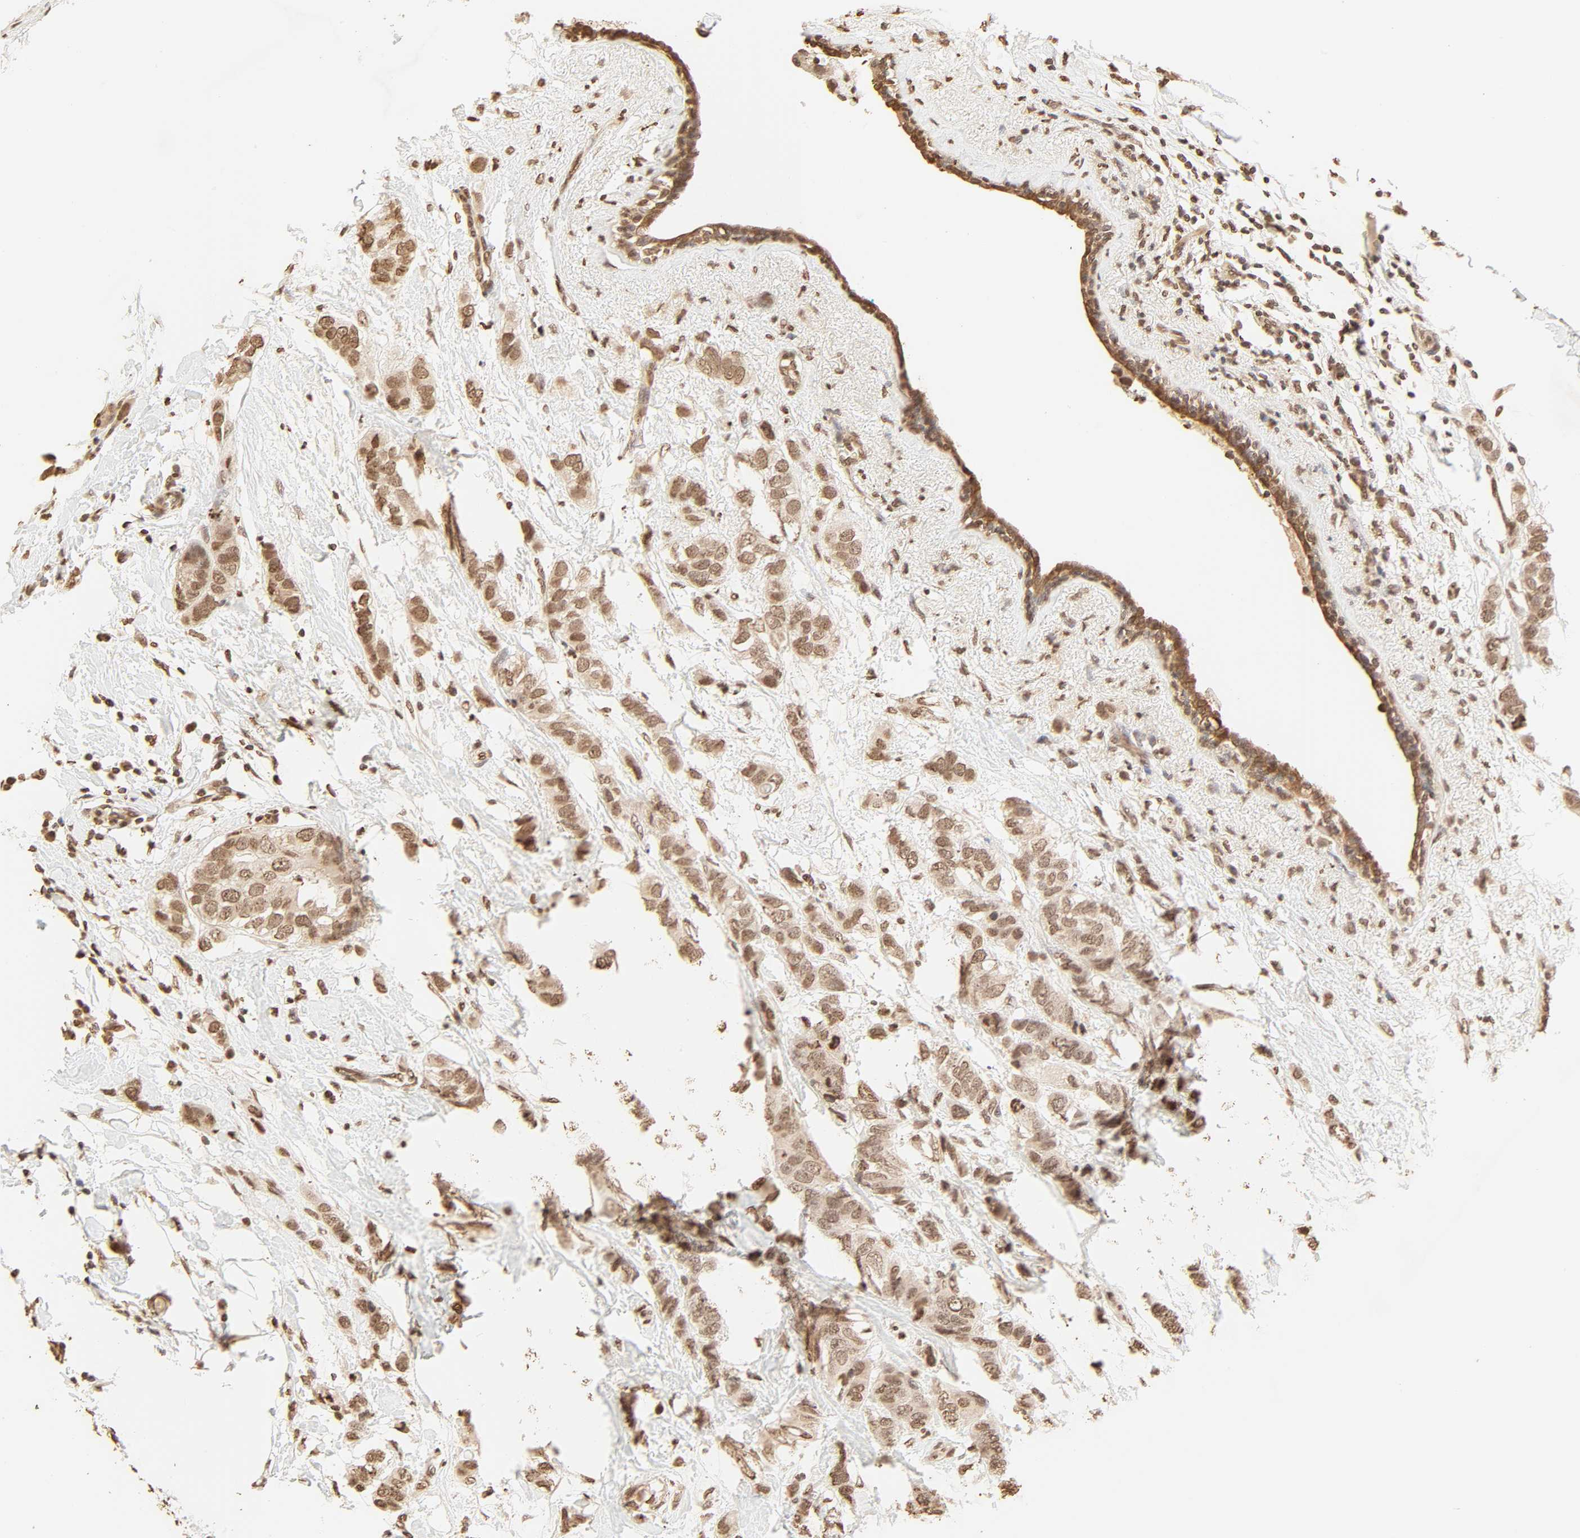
{"staining": {"intensity": "moderate", "quantity": ">75%", "location": "cytoplasmic/membranous,nuclear"}, "tissue": "breast cancer", "cell_type": "Tumor cells", "image_type": "cancer", "snomed": [{"axis": "morphology", "description": "Normal tissue, NOS"}, {"axis": "morphology", "description": "Duct carcinoma"}, {"axis": "topography", "description": "Breast"}], "caption": "The histopathology image displays staining of breast intraductal carcinoma, revealing moderate cytoplasmic/membranous and nuclear protein positivity (brown color) within tumor cells.", "gene": "TBL1X", "patient": {"sex": "female", "age": 50}}